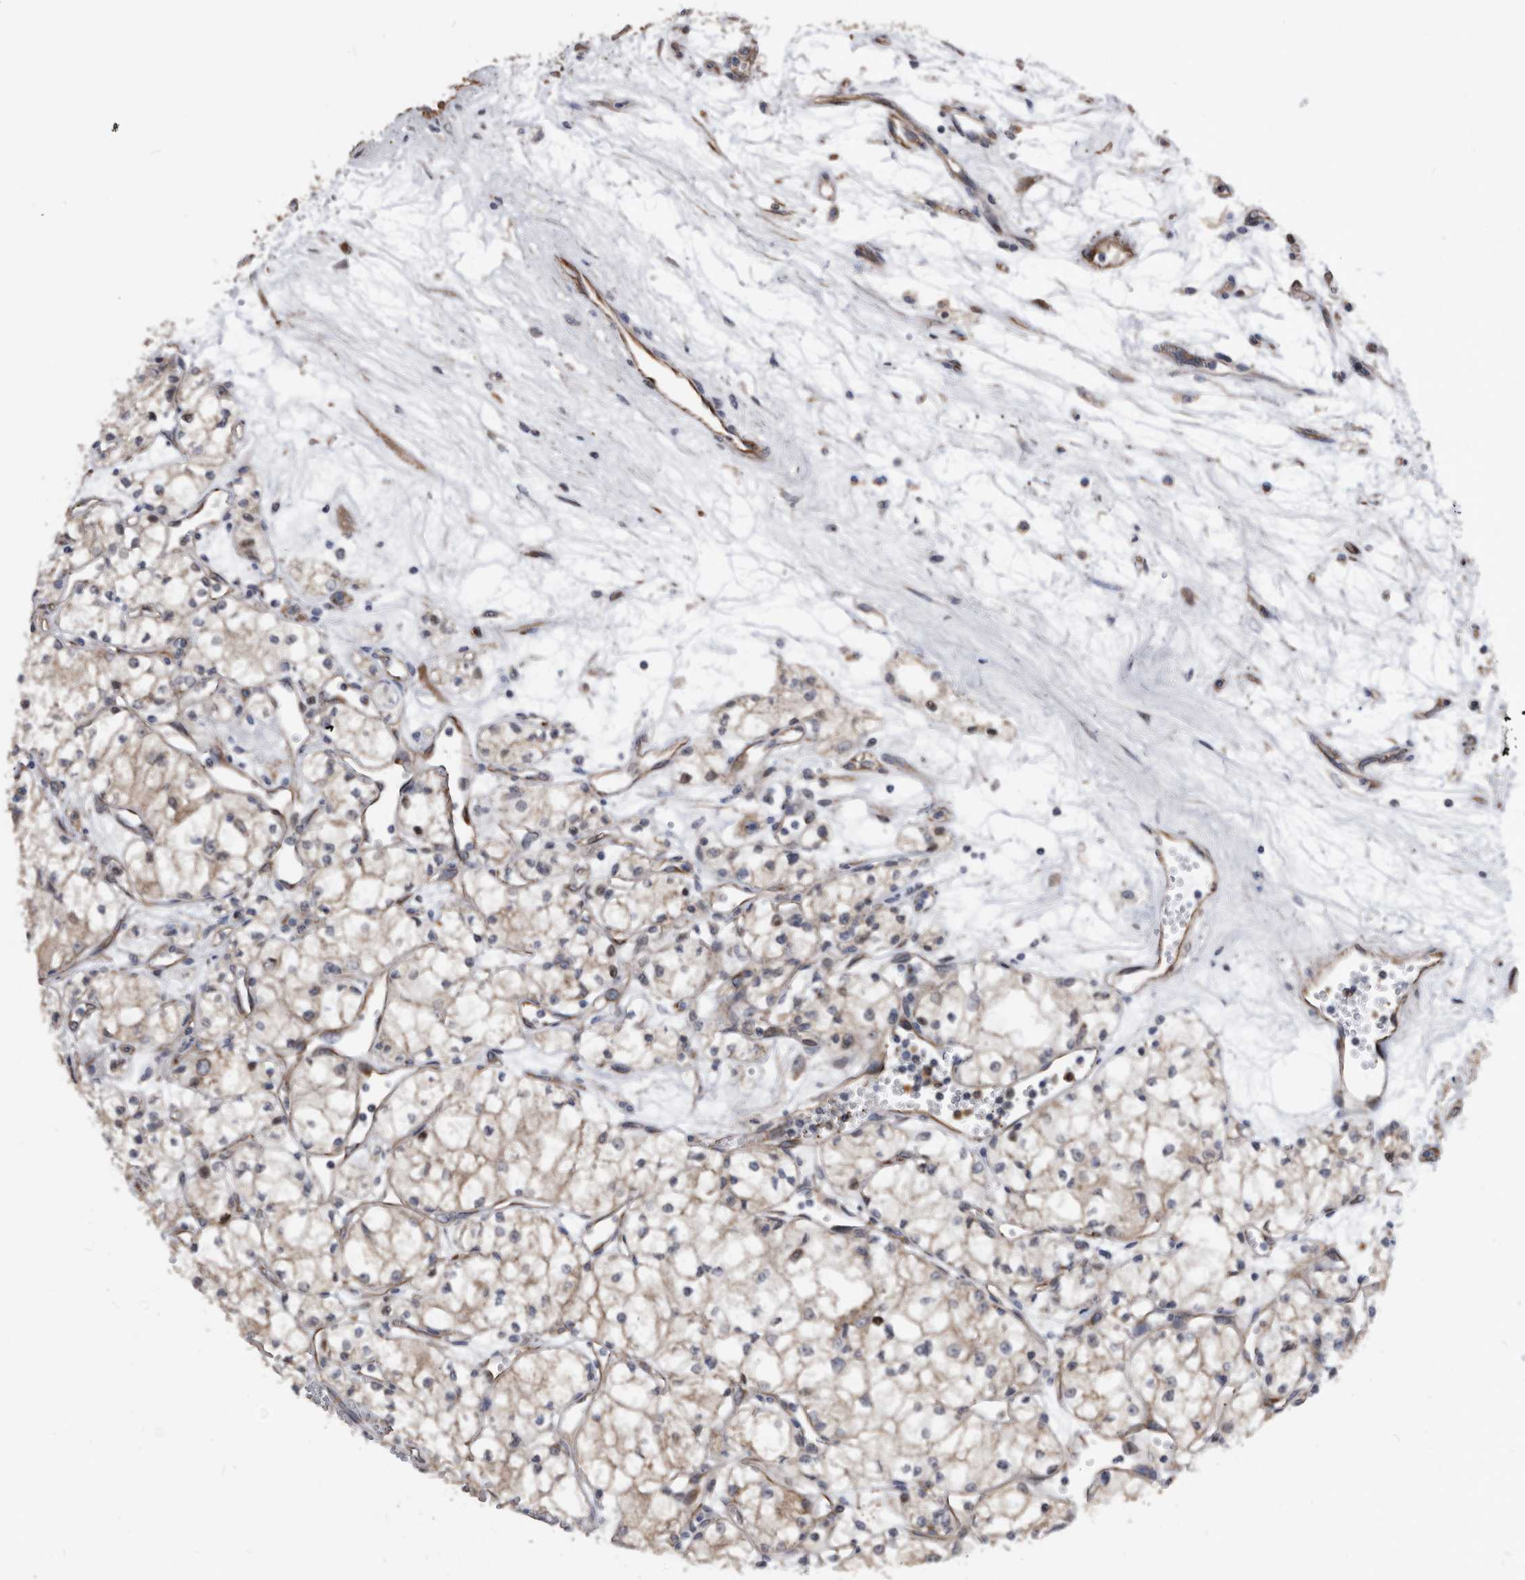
{"staining": {"intensity": "weak", "quantity": "<25%", "location": "cytoplasmic/membranous"}, "tissue": "renal cancer", "cell_type": "Tumor cells", "image_type": "cancer", "snomed": [{"axis": "morphology", "description": "Adenocarcinoma, NOS"}, {"axis": "topography", "description": "Kidney"}], "caption": "Immunohistochemistry image of neoplastic tissue: adenocarcinoma (renal) stained with DAB exhibits no significant protein staining in tumor cells. The staining was performed using DAB to visualize the protein expression in brown, while the nuclei were stained in blue with hematoxylin (Magnification: 20x).", "gene": "SERINC2", "patient": {"sex": "male", "age": 59}}